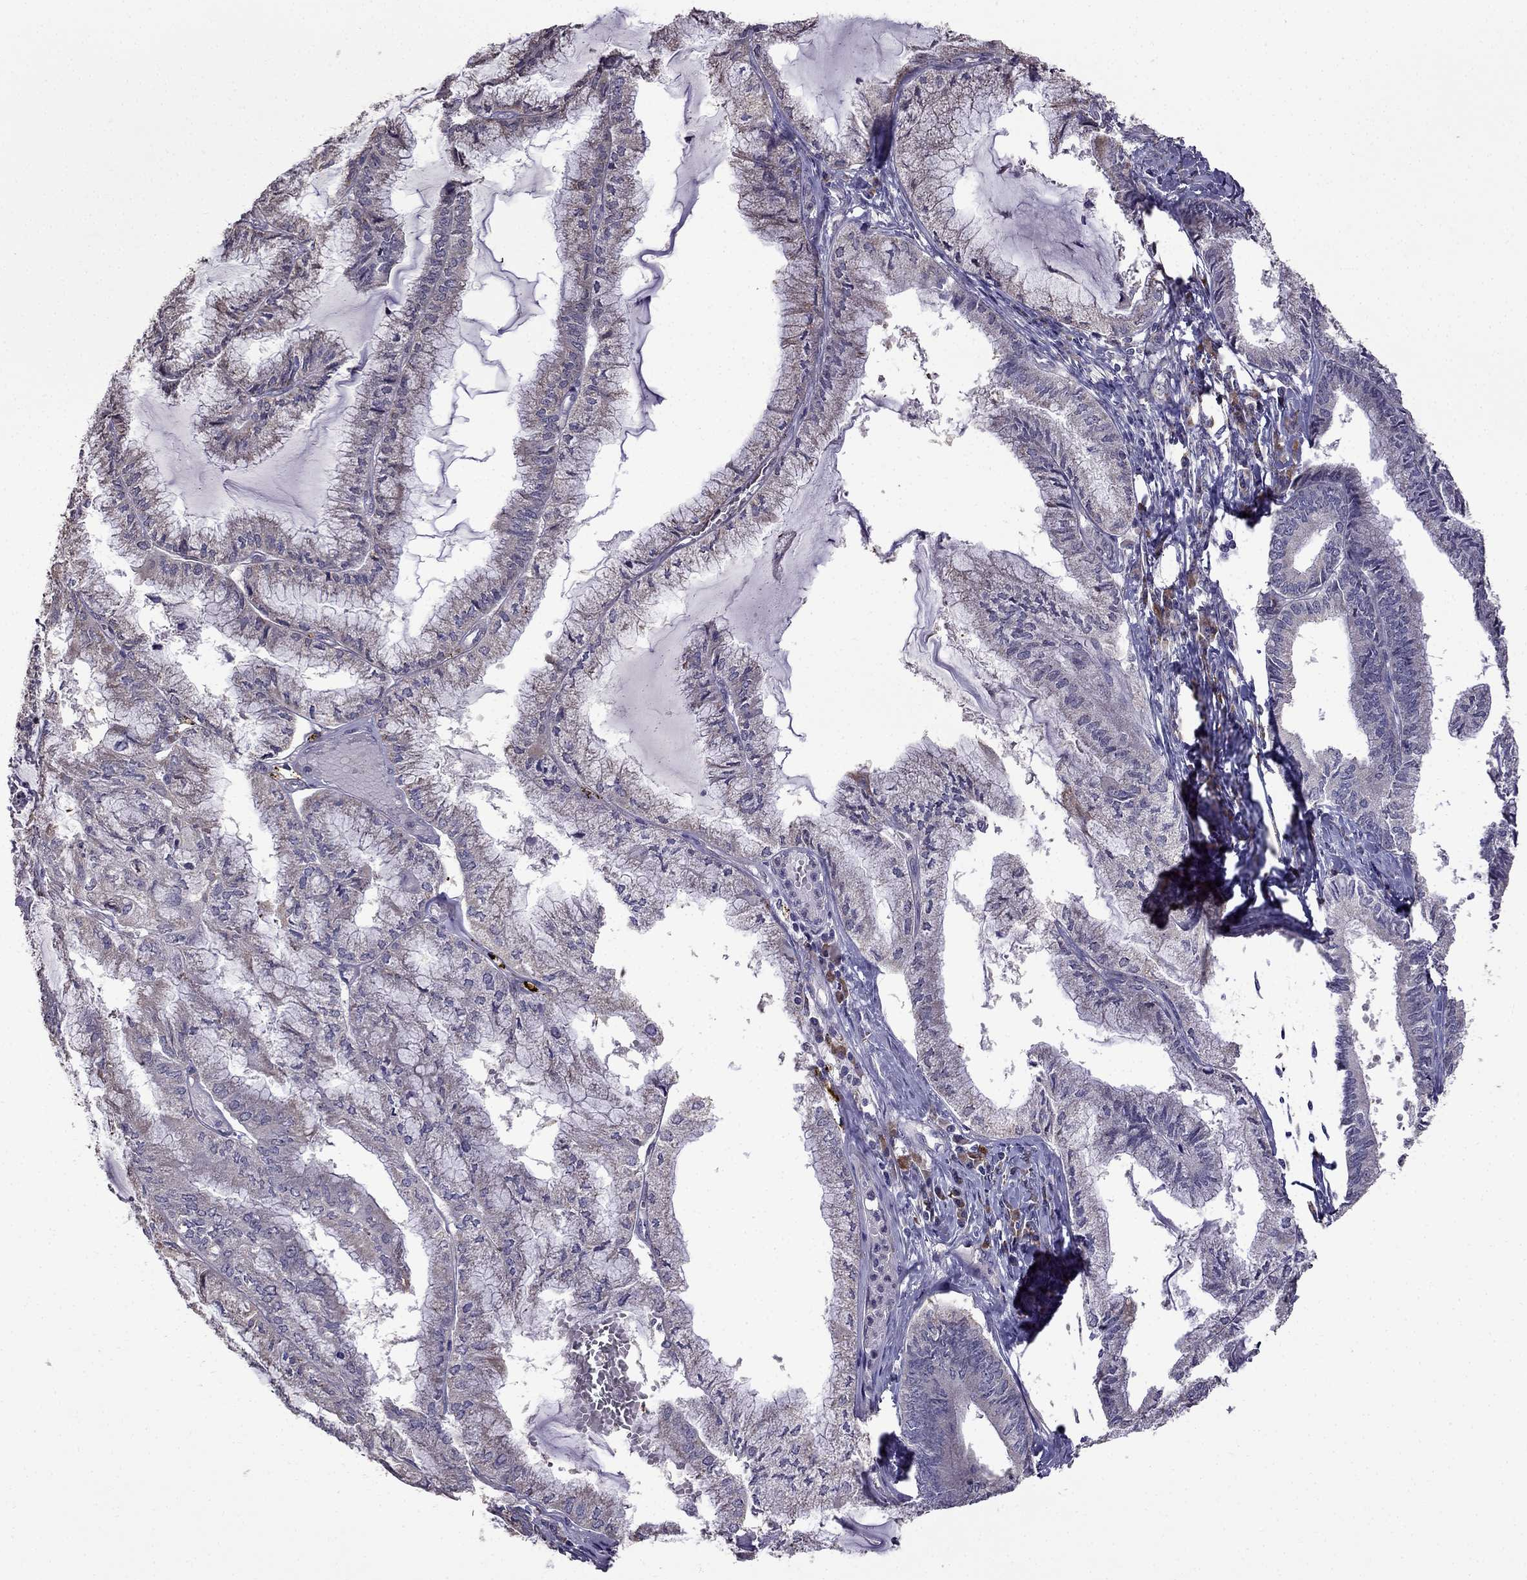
{"staining": {"intensity": "negative", "quantity": "none", "location": "none"}, "tissue": "endometrial cancer", "cell_type": "Tumor cells", "image_type": "cancer", "snomed": [{"axis": "morphology", "description": "Carcinoma, NOS"}, {"axis": "topography", "description": "Endometrium"}], "caption": "Immunohistochemical staining of human carcinoma (endometrial) reveals no significant expression in tumor cells. The staining is performed using DAB brown chromogen with nuclei counter-stained in using hematoxylin.", "gene": "CDH9", "patient": {"sex": "female", "age": 62}}